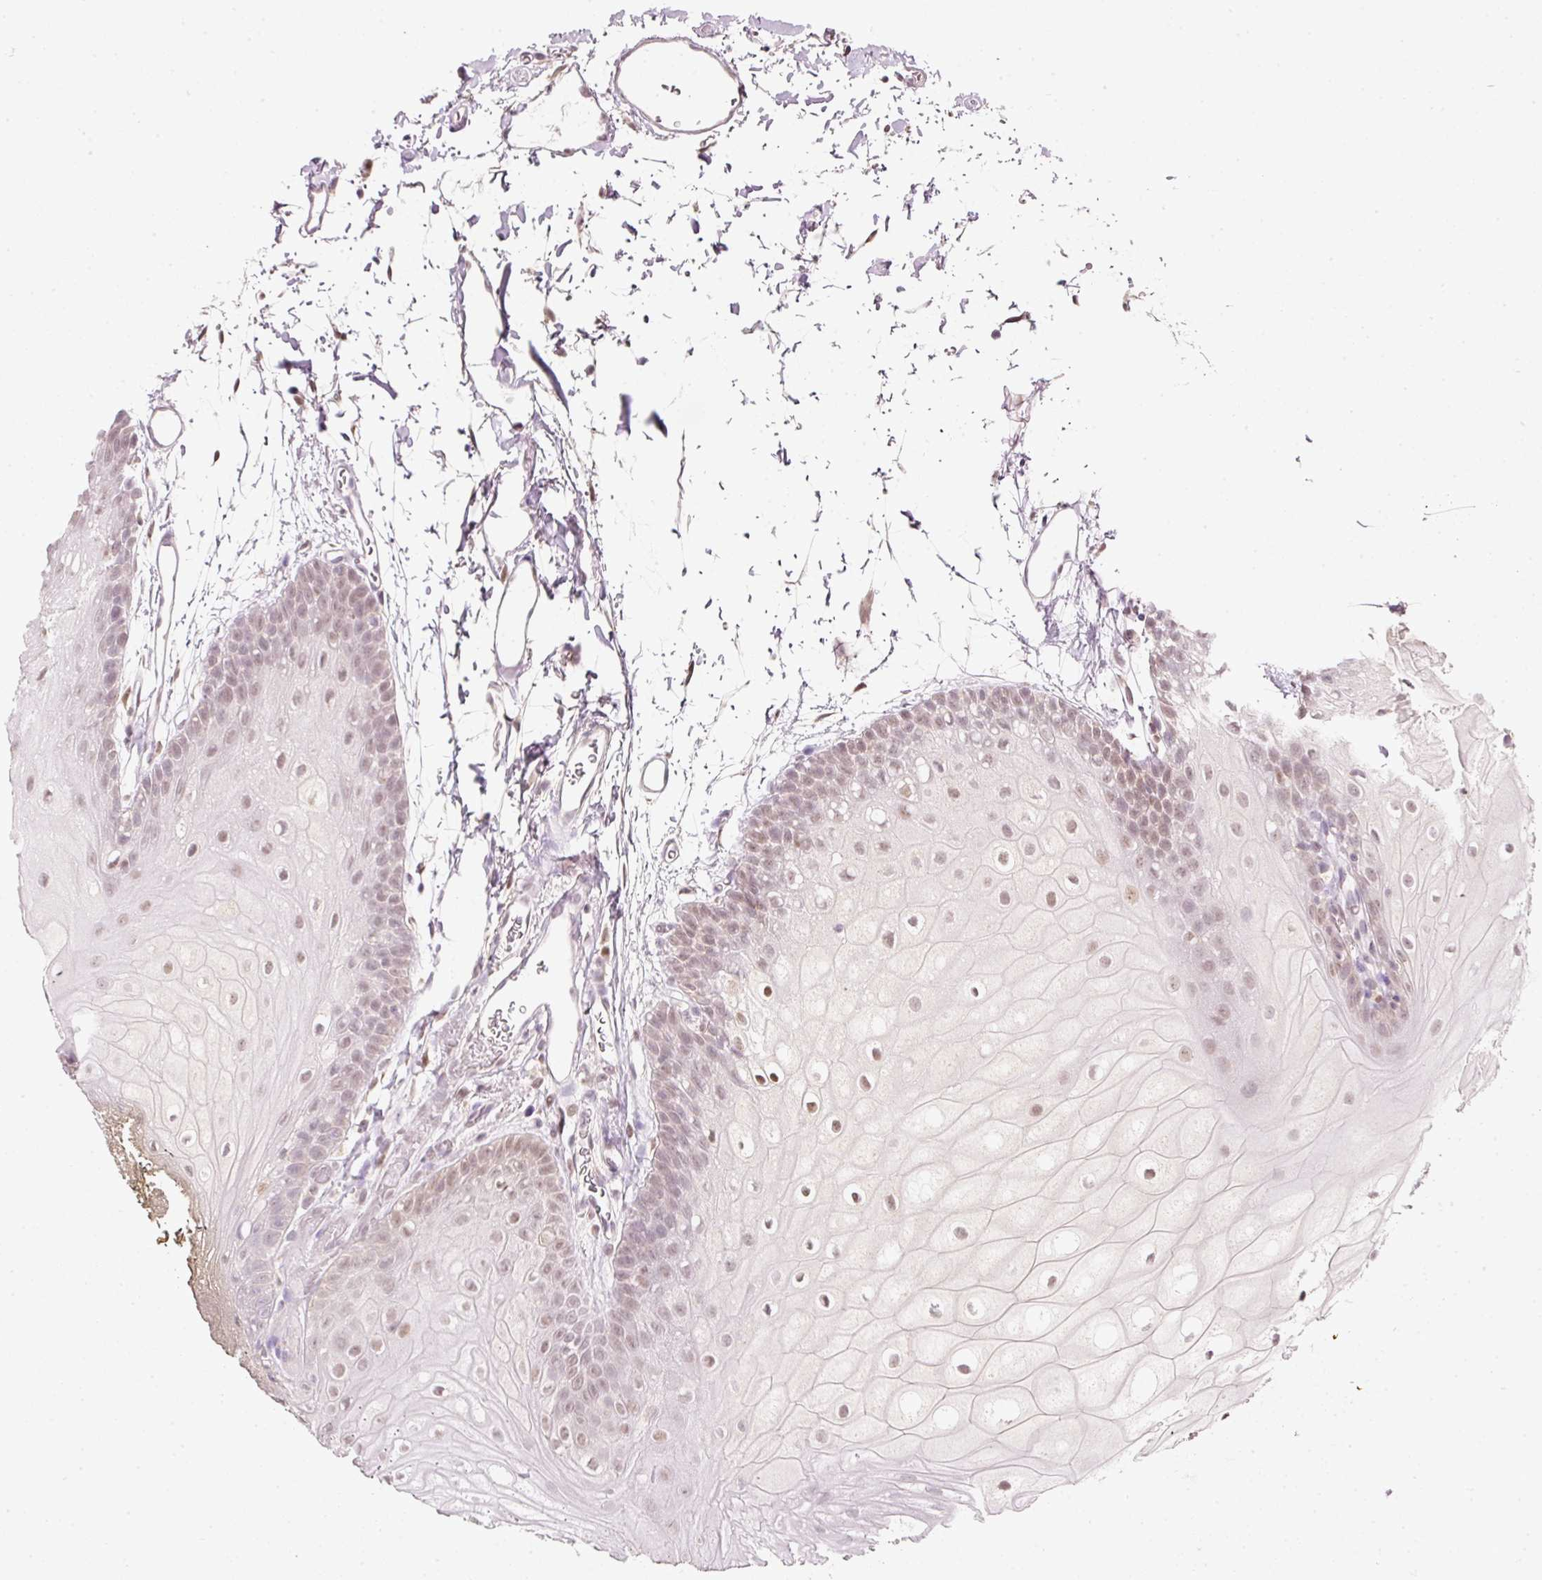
{"staining": {"intensity": "weak", "quantity": "25%-75%", "location": "nuclear"}, "tissue": "oral mucosa", "cell_type": "Squamous epithelial cells", "image_type": "normal", "snomed": [{"axis": "morphology", "description": "Normal tissue, NOS"}, {"axis": "morphology", "description": "Squamous cell carcinoma, NOS"}, {"axis": "topography", "description": "Oral tissue"}, {"axis": "topography", "description": "Head-Neck"}], "caption": "Immunohistochemical staining of unremarkable human oral mucosa demonstrates 25%-75% levels of weak nuclear protein positivity in about 25%-75% of squamous epithelial cells.", "gene": "FSTL3", "patient": {"sex": "female", "age": 81}}